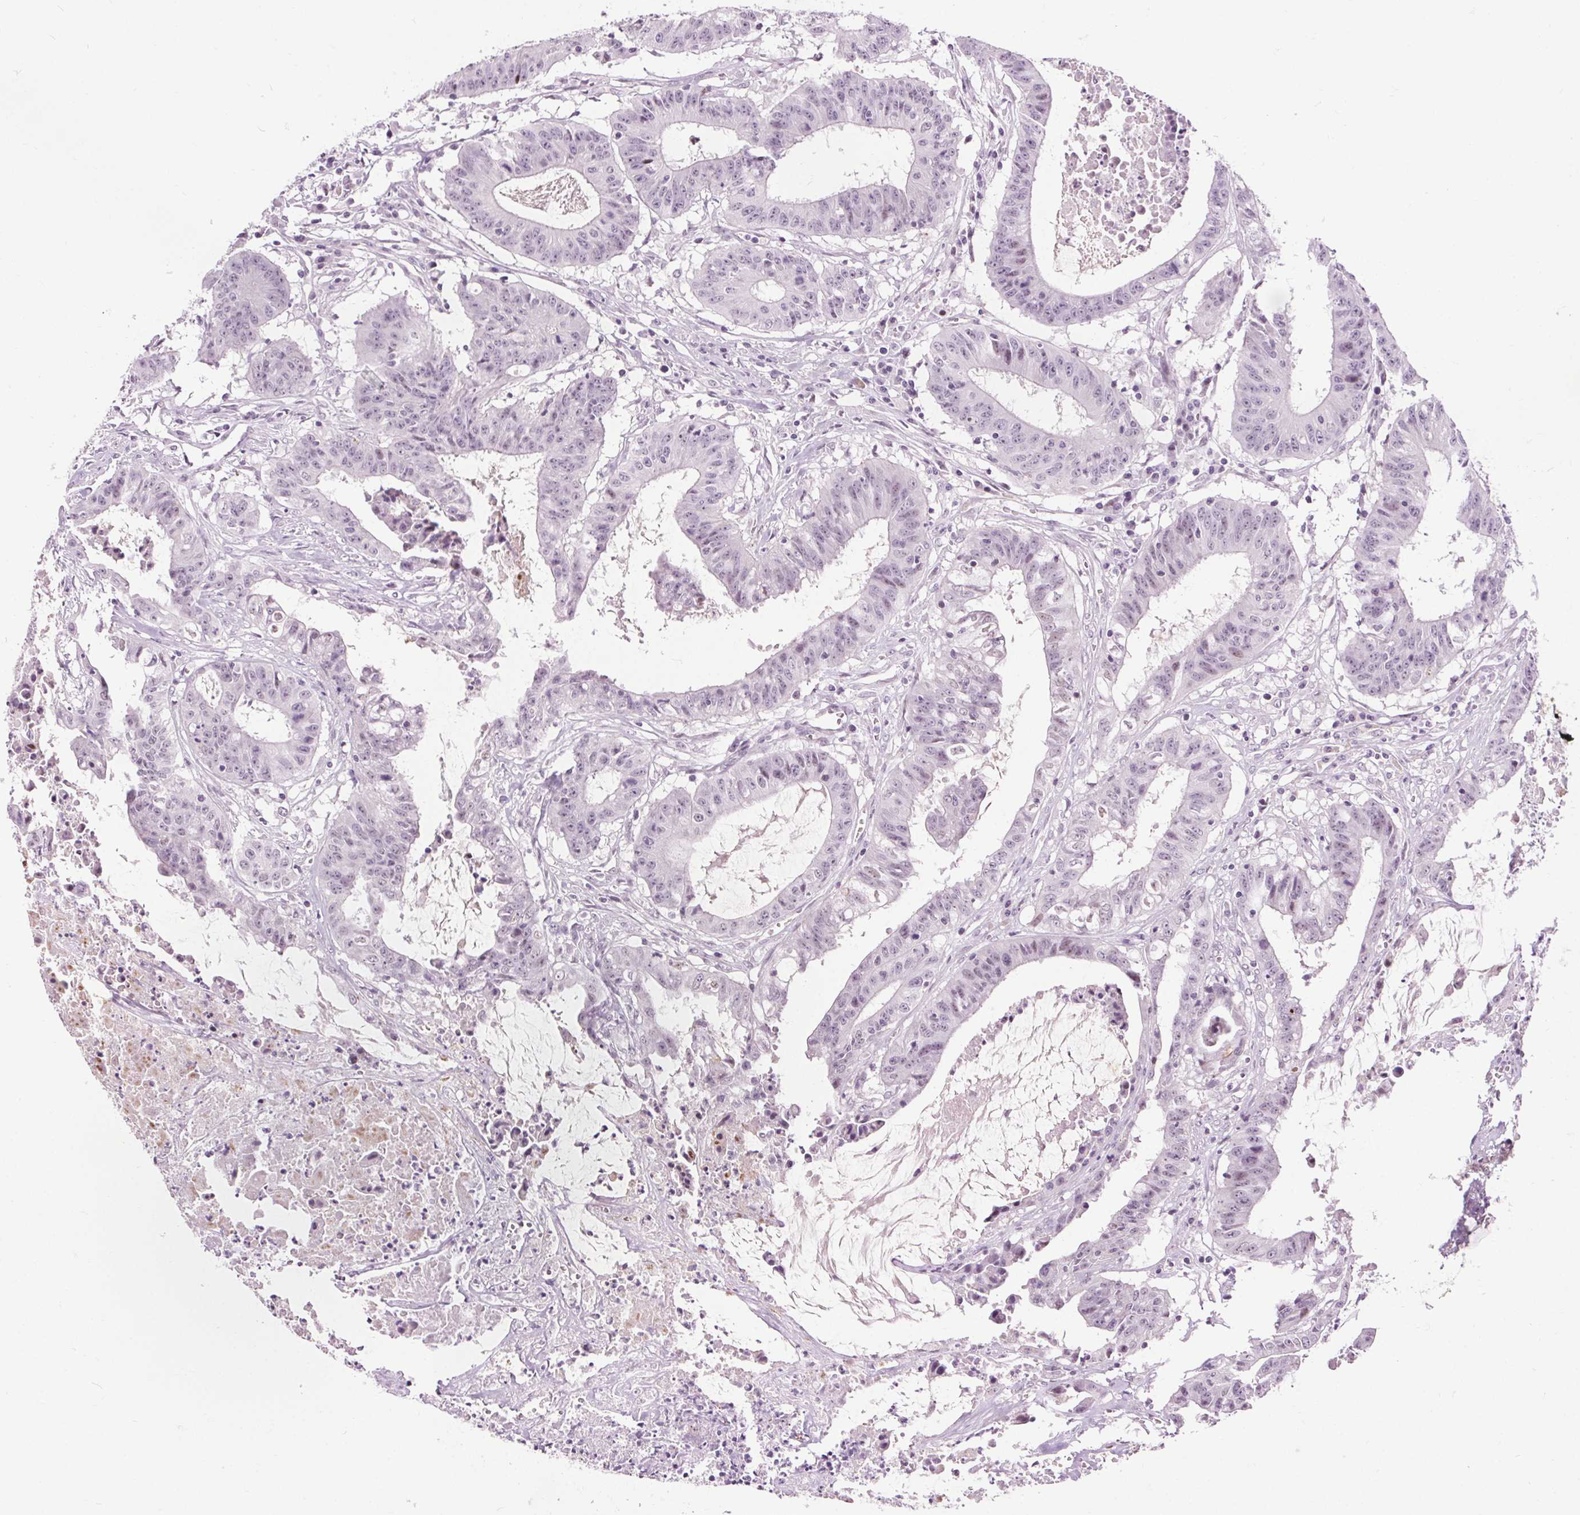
{"staining": {"intensity": "negative", "quantity": "none", "location": "none"}, "tissue": "colorectal cancer", "cell_type": "Tumor cells", "image_type": "cancer", "snomed": [{"axis": "morphology", "description": "Adenocarcinoma, NOS"}, {"axis": "topography", "description": "Colon"}], "caption": "Immunohistochemical staining of colorectal cancer exhibits no significant positivity in tumor cells.", "gene": "CEBPA", "patient": {"sex": "male", "age": 33}}